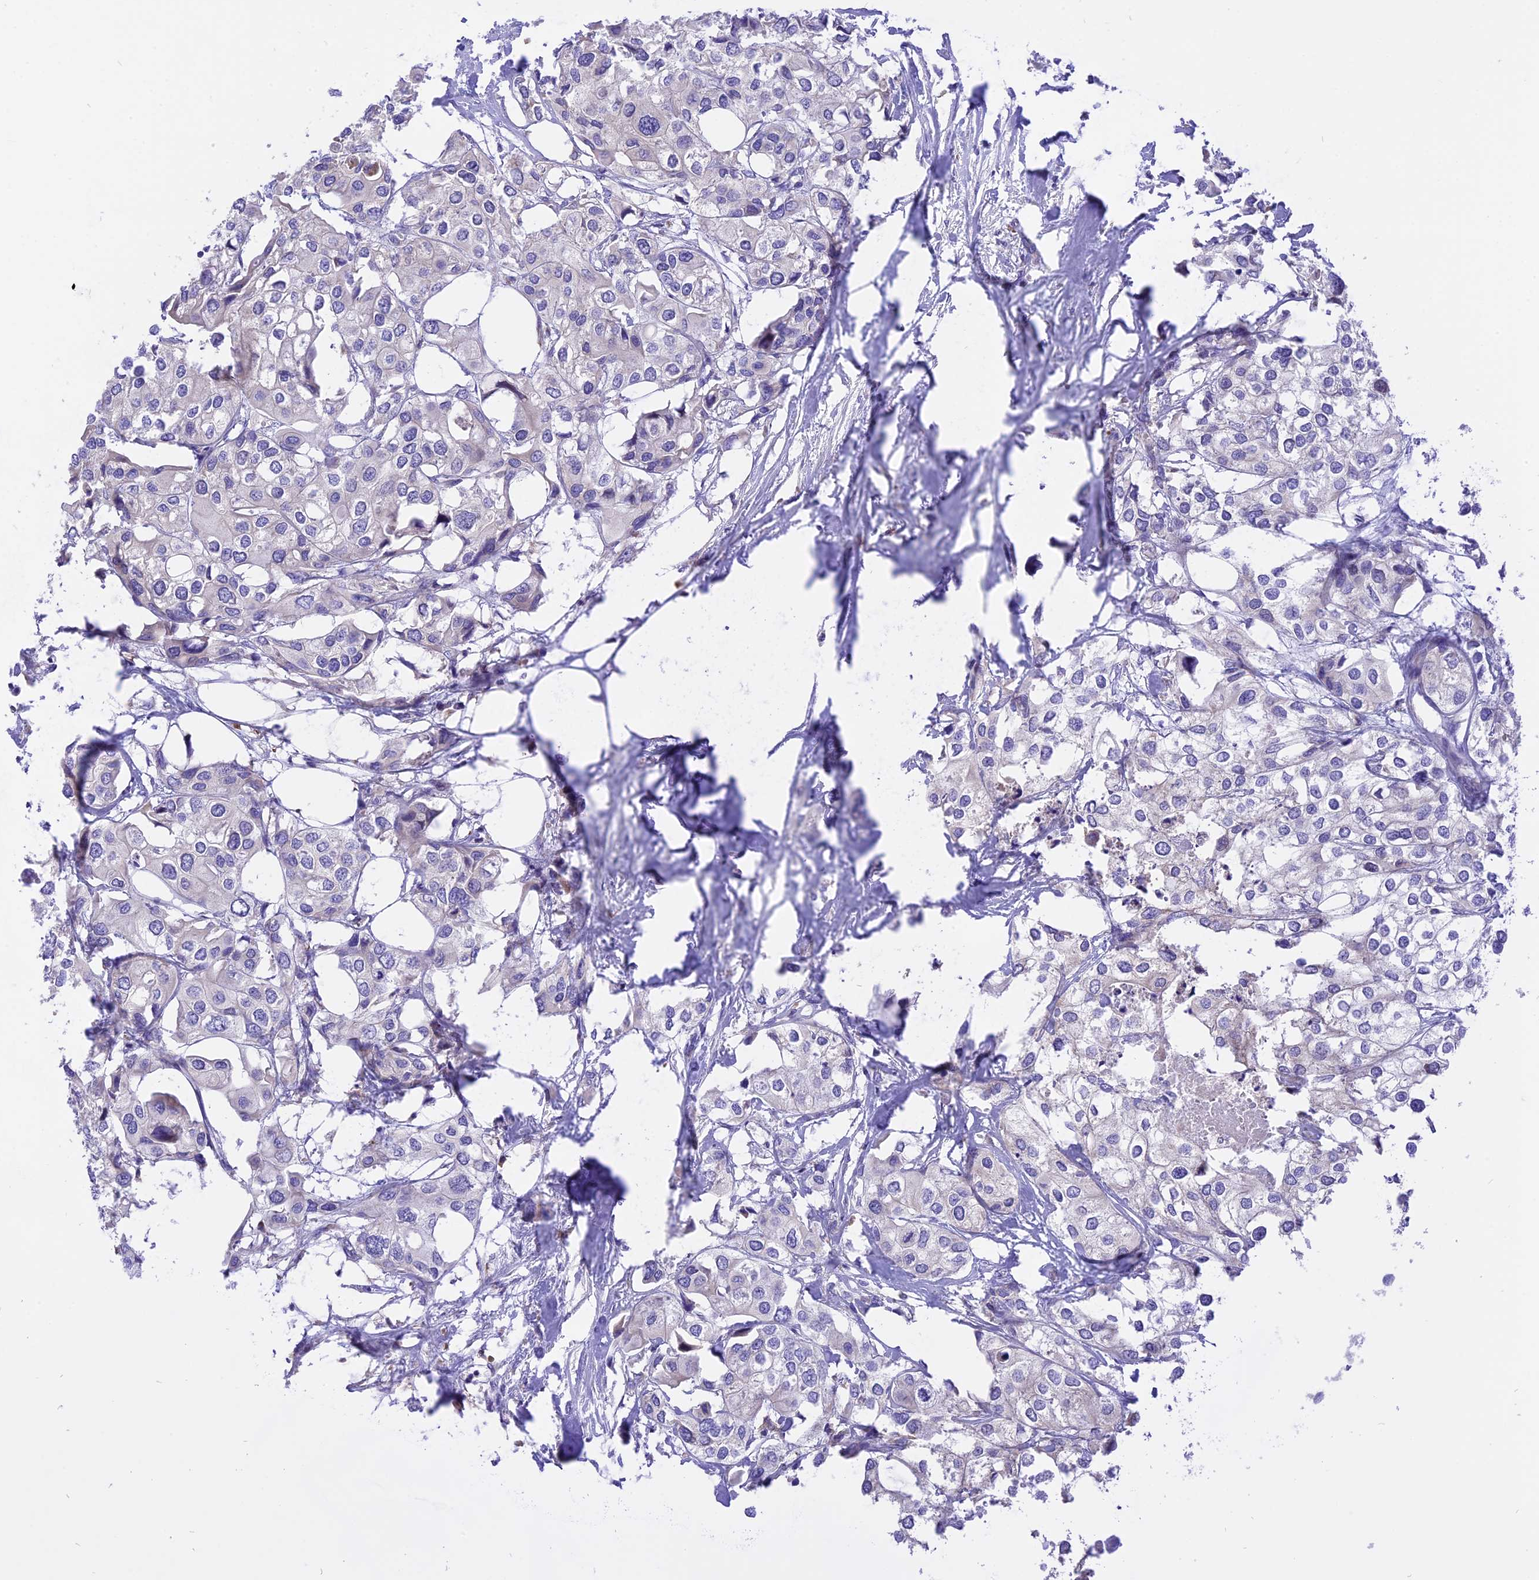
{"staining": {"intensity": "weak", "quantity": "<25%", "location": "cytoplasmic/membranous"}, "tissue": "urothelial cancer", "cell_type": "Tumor cells", "image_type": "cancer", "snomed": [{"axis": "morphology", "description": "Urothelial carcinoma, High grade"}, {"axis": "topography", "description": "Urinary bladder"}], "caption": "Immunohistochemical staining of human urothelial cancer exhibits no significant positivity in tumor cells.", "gene": "ARMCX6", "patient": {"sex": "male", "age": 64}}